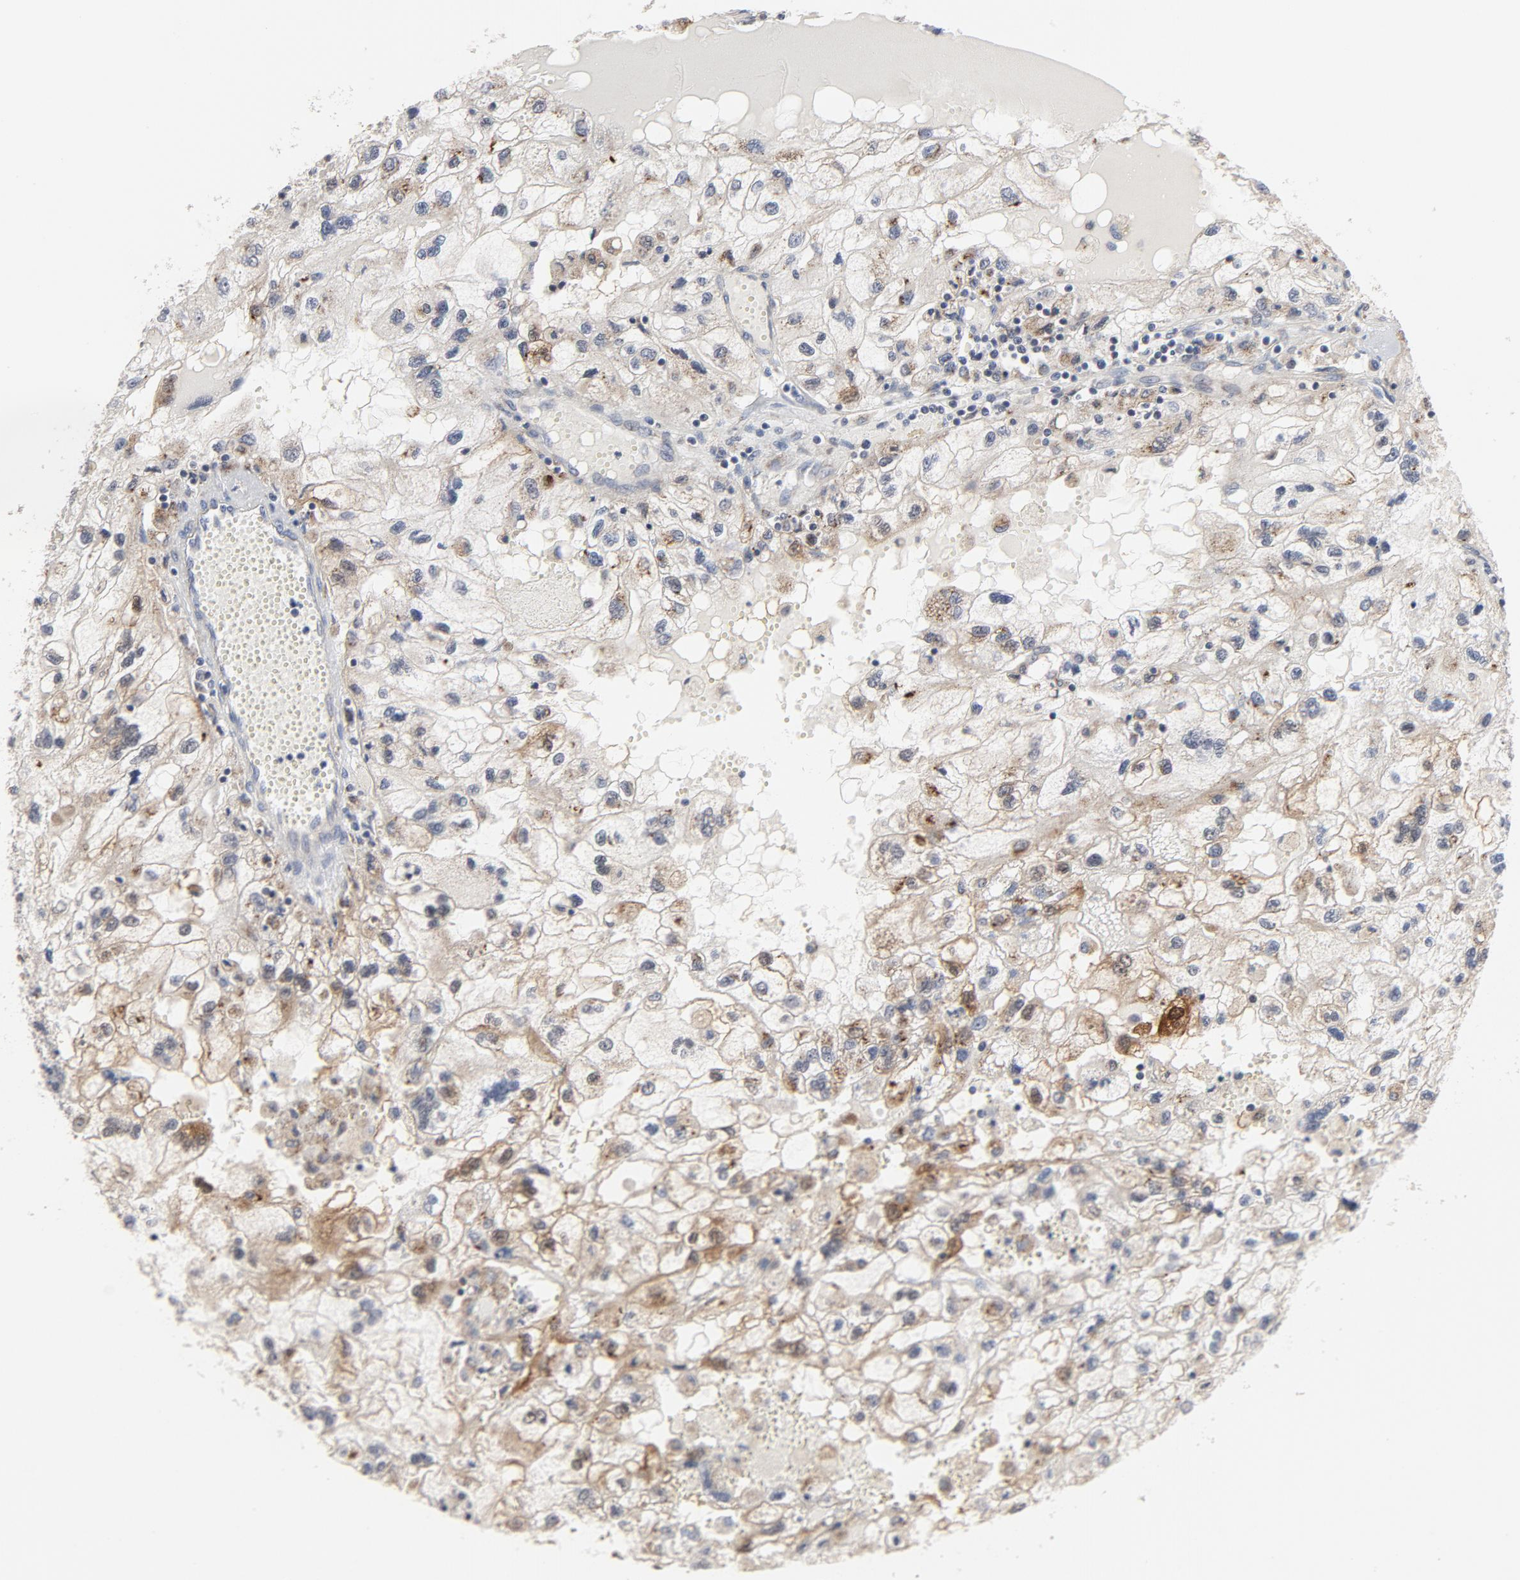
{"staining": {"intensity": "moderate", "quantity": "<25%", "location": "cytoplasmic/membranous,nuclear"}, "tissue": "renal cancer", "cell_type": "Tumor cells", "image_type": "cancer", "snomed": [{"axis": "morphology", "description": "Normal tissue, NOS"}, {"axis": "morphology", "description": "Adenocarcinoma, NOS"}, {"axis": "topography", "description": "Kidney"}], "caption": "Adenocarcinoma (renal) stained with a protein marker demonstrates moderate staining in tumor cells.", "gene": "PPP1R1B", "patient": {"sex": "male", "age": 71}}